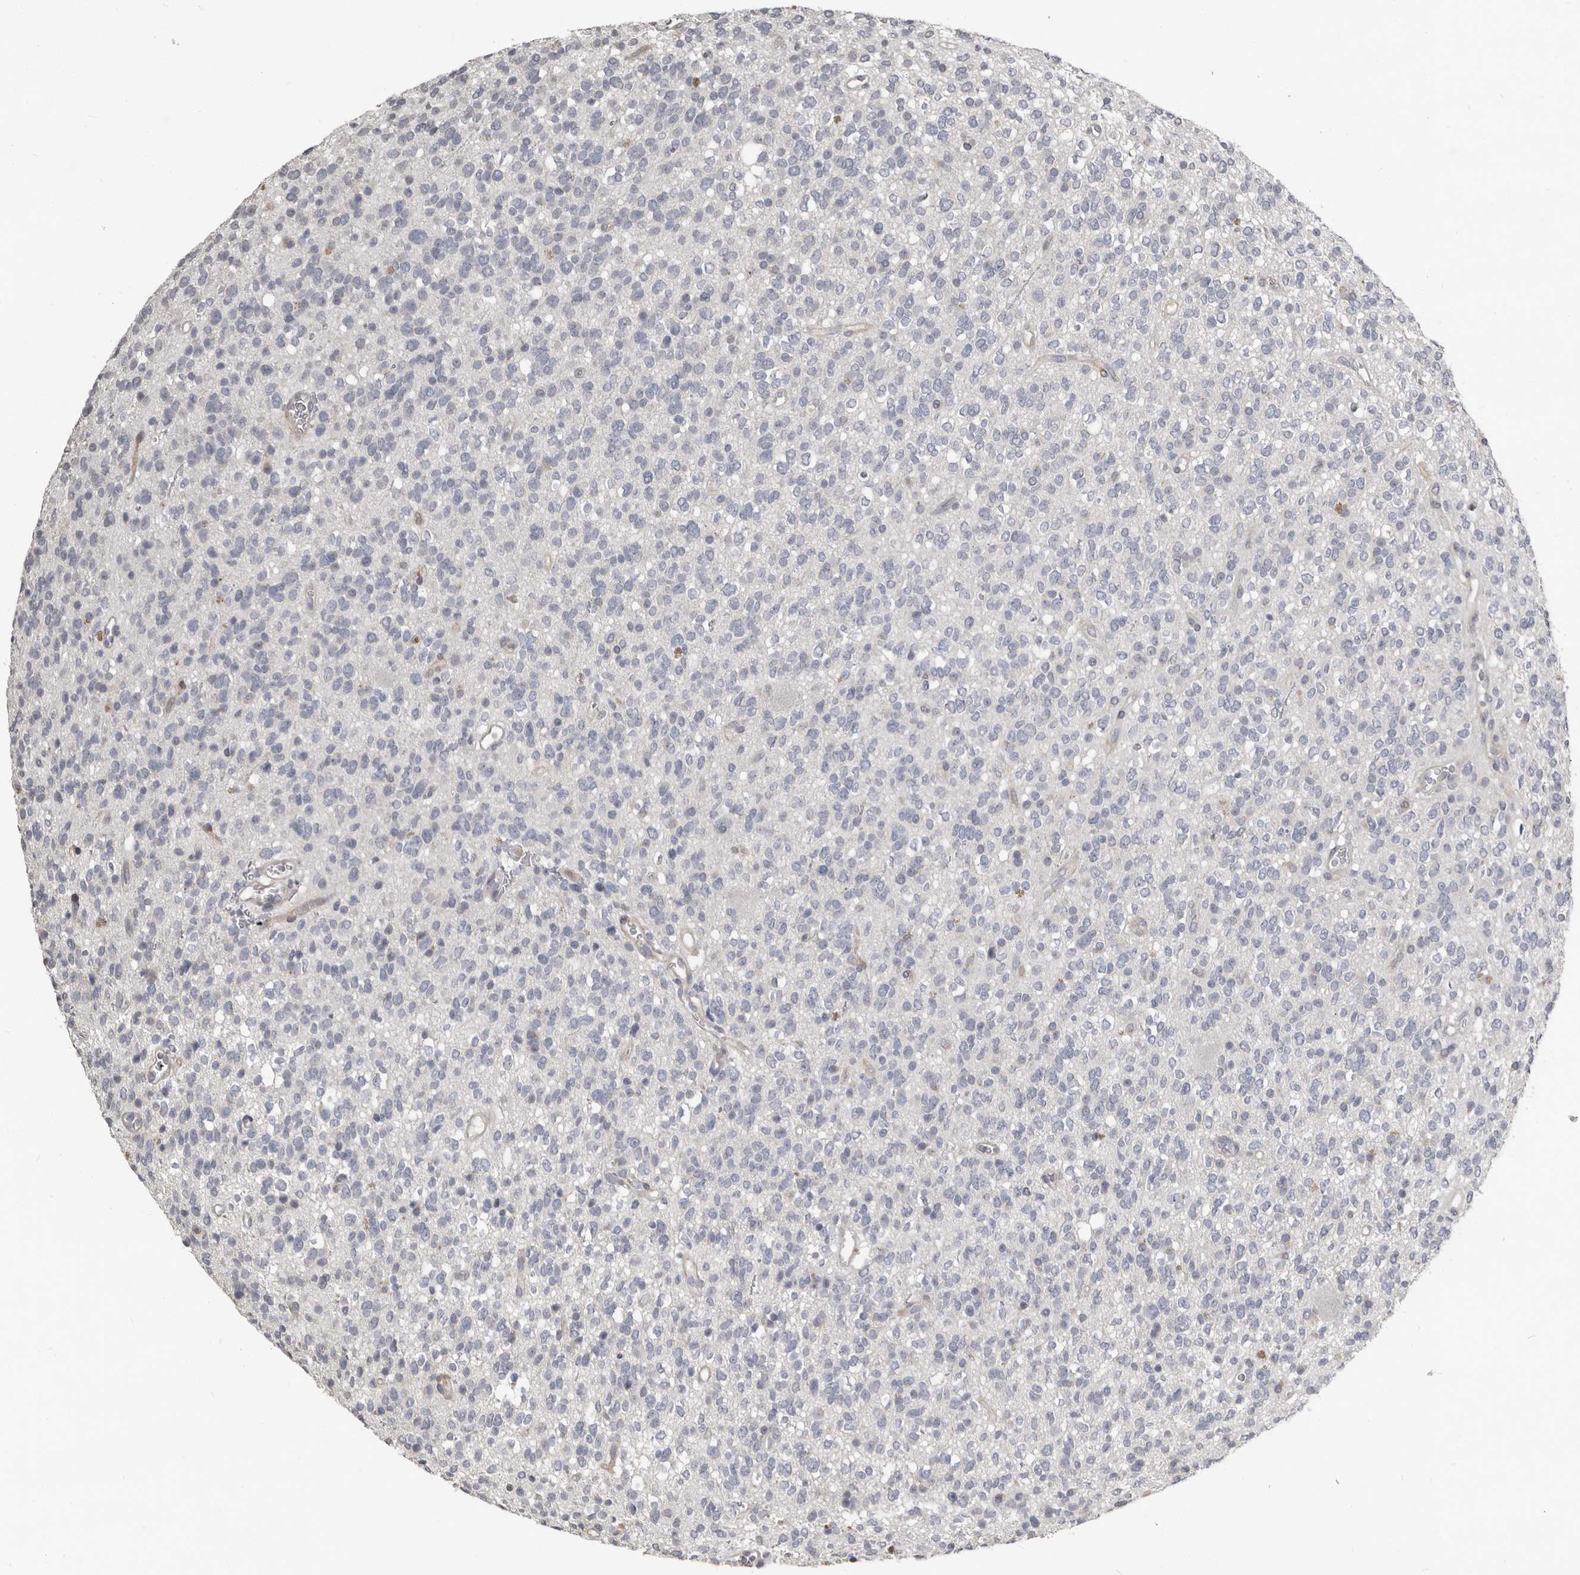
{"staining": {"intensity": "negative", "quantity": "none", "location": "none"}, "tissue": "glioma", "cell_type": "Tumor cells", "image_type": "cancer", "snomed": [{"axis": "morphology", "description": "Glioma, malignant, High grade"}, {"axis": "topography", "description": "Brain"}], "caption": "Immunohistochemical staining of human malignant glioma (high-grade) shows no significant staining in tumor cells. (DAB IHC, high magnification).", "gene": "KCNJ8", "patient": {"sex": "male", "age": 34}}